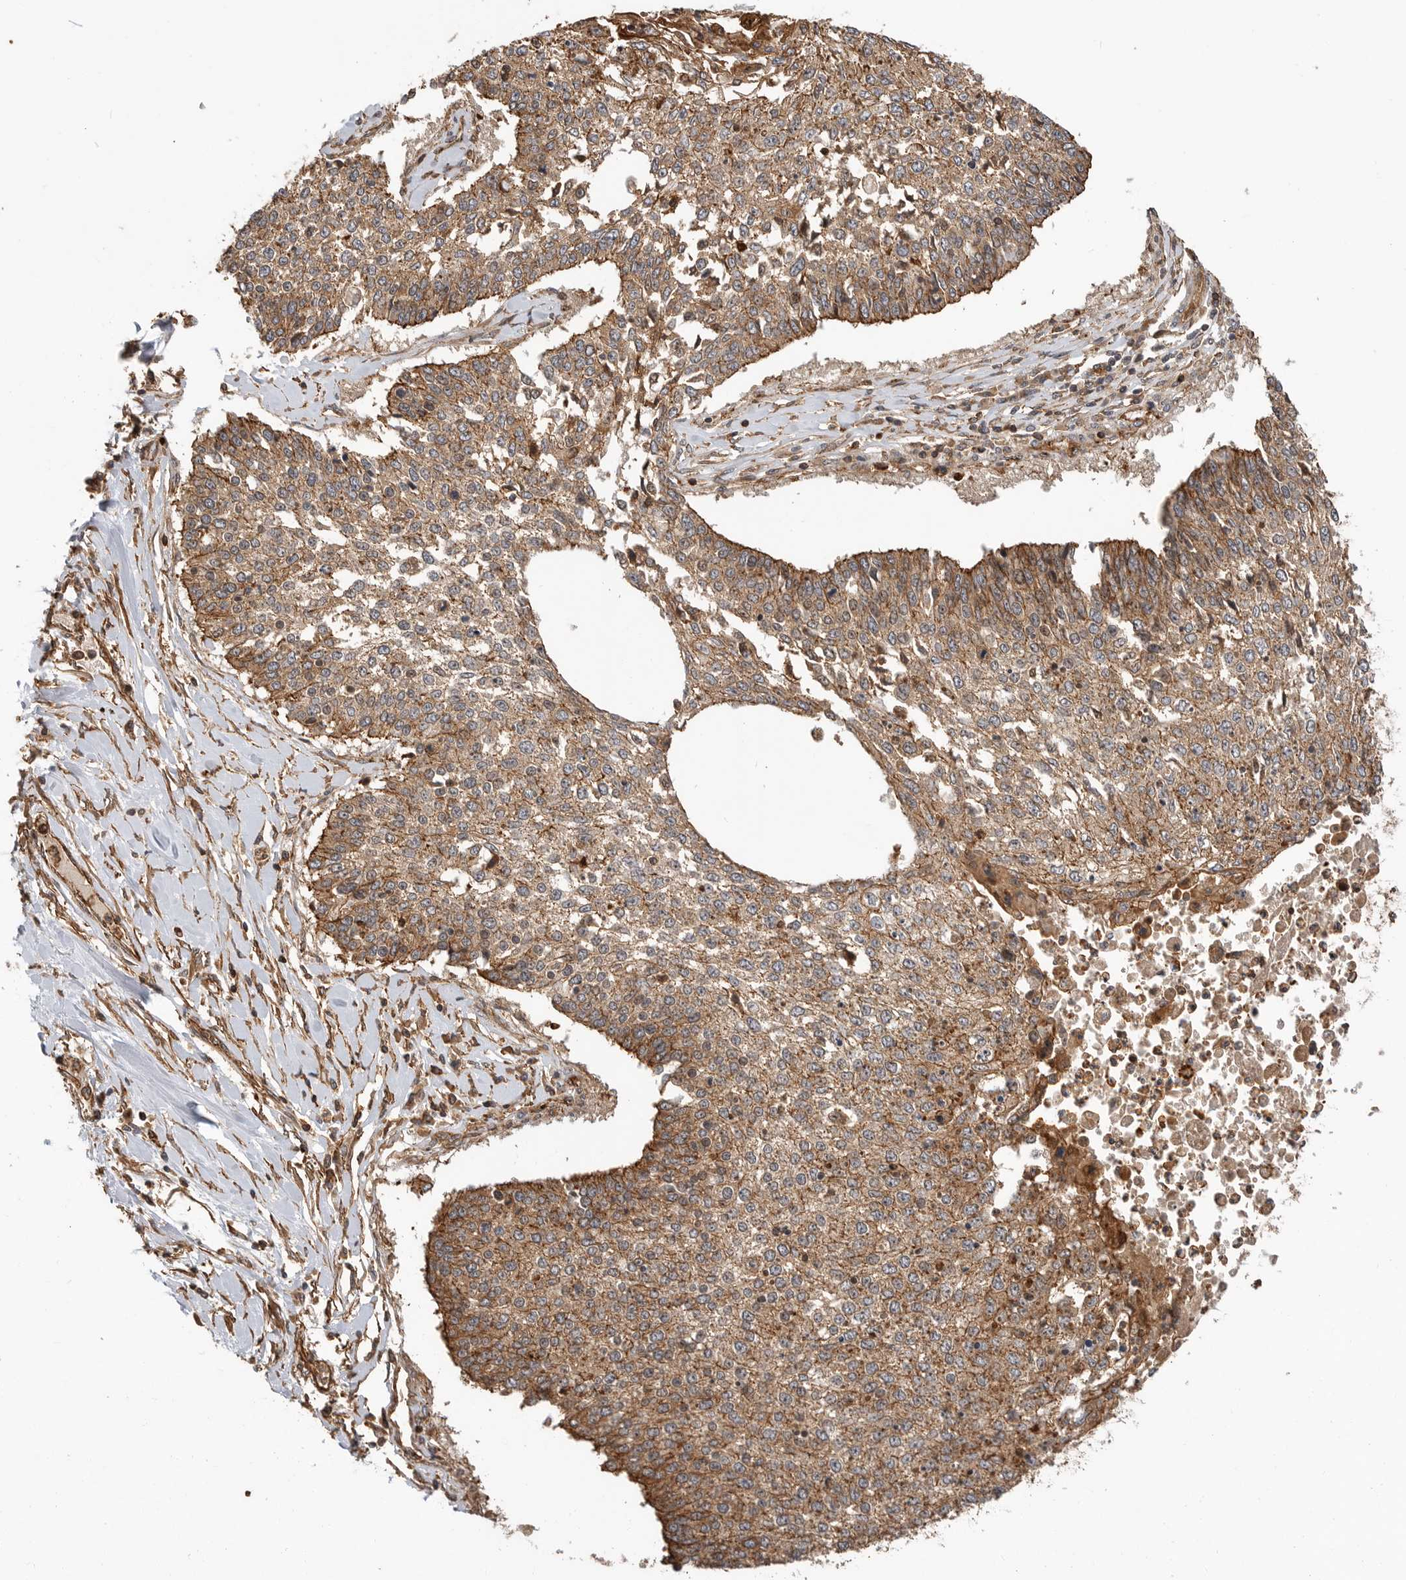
{"staining": {"intensity": "moderate", "quantity": ">75%", "location": "cytoplasmic/membranous"}, "tissue": "lung cancer", "cell_type": "Tumor cells", "image_type": "cancer", "snomed": [{"axis": "morphology", "description": "Normal tissue, NOS"}, {"axis": "morphology", "description": "Squamous cell carcinoma, NOS"}, {"axis": "topography", "description": "Cartilage tissue"}, {"axis": "topography", "description": "Bronchus"}, {"axis": "topography", "description": "Lung"}, {"axis": "topography", "description": "Peripheral nerve tissue"}], "caption": "High-power microscopy captured an immunohistochemistry micrograph of lung cancer, revealing moderate cytoplasmic/membranous staining in approximately >75% of tumor cells.", "gene": "GPATCH2", "patient": {"sex": "female", "age": 49}}